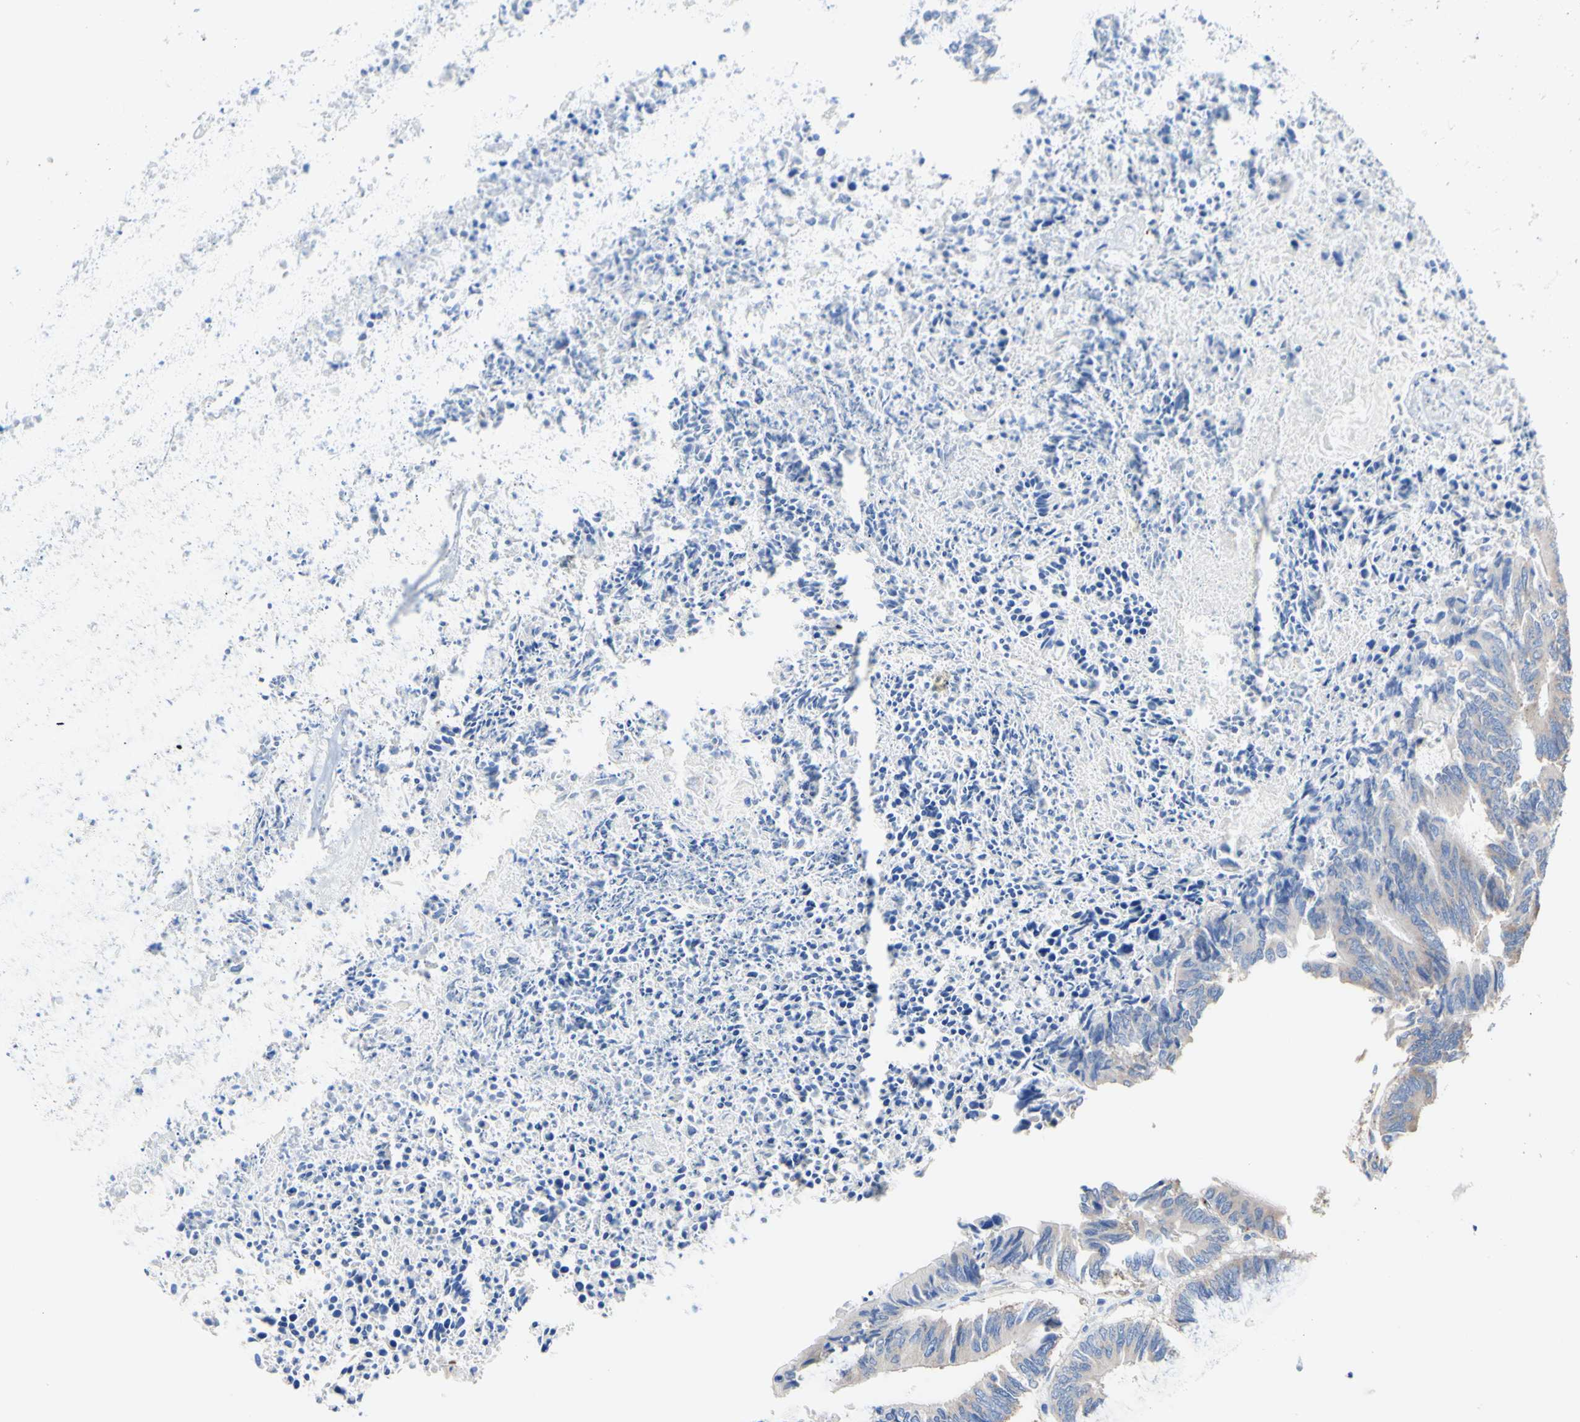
{"staining": {"intensity": "weak", "quantity": ">75%", "location": "cytoplasmic/membranous"}, "tissue": "colorectal cancer", "cell_type": "Tumor cells", "image_type": "cancer", "snomed": [{"axis": "morphology", "description": "Adenocarcinoma, NOS"}, {"axis": "topography", "description": "Rectum"}], "caption": "Protein expression analysis of human colorectal cancer reveals weak cytoplasmic/membranous staining in approximately >75% of tumor cells. The staining was performed using DAB (3,3'-diaminobenzidine), with brown indicating positive protein expression. Nuclei are stained blue with hematoxylin.", "gene": "LRIG3", "patient": {"sex": "male", "age": 63}}